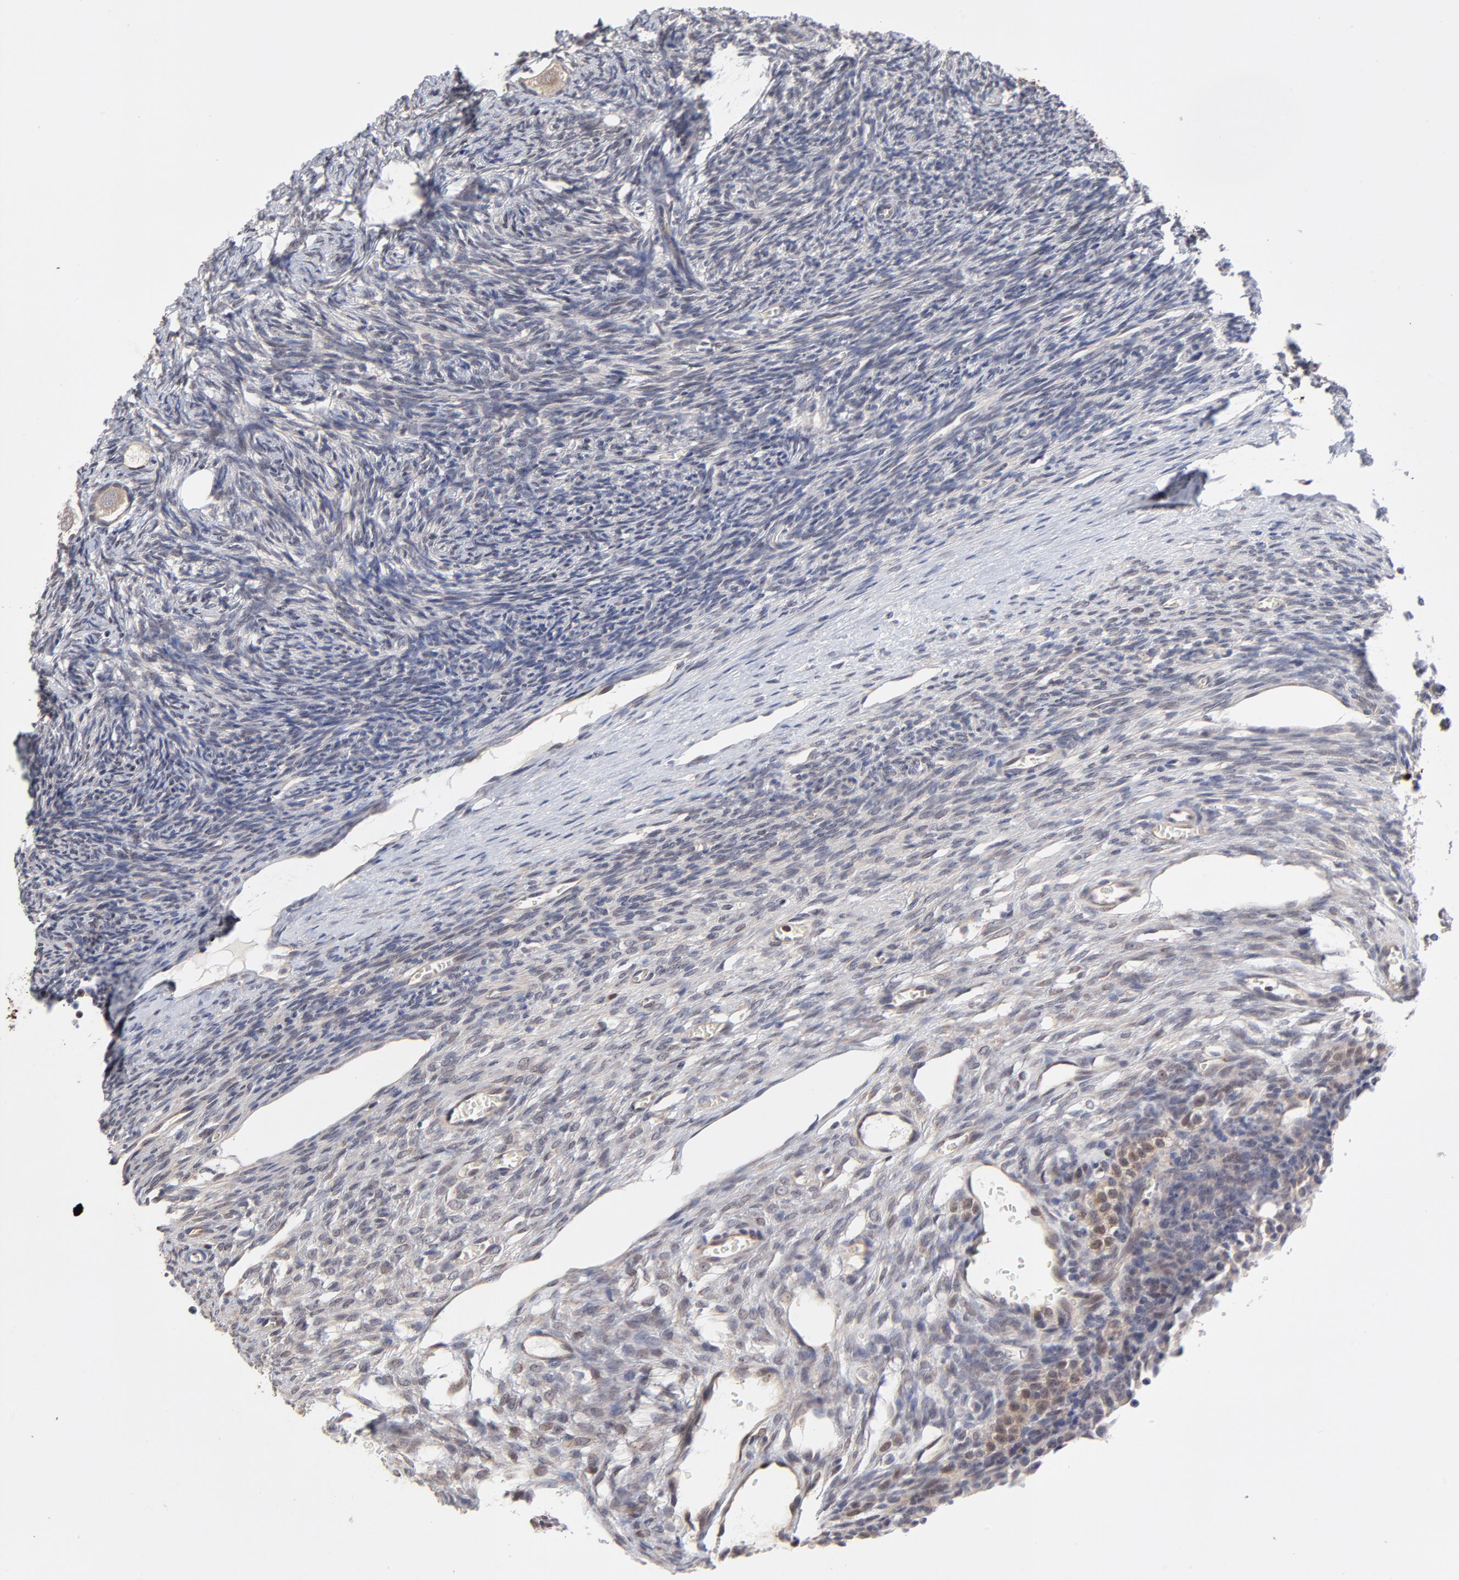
{"staining": {"intensity": "weak", "quantity": ">75%", "location": "cytoplasmic/membranous"}, "tissue": "ovary", "cell_type": "Follicle cells", "image_type": "normal", "snomed": [{"axis": "morphology", "description": "Normal tissue, NOS"}, {"axis": "topography", "description": "Ovary"}], "caption": "The photomicrograph shows a brown stain indicating the presence of a protein in the cytoplasmic/membranous of follicle cells in ovary.", "gene": "ZNF157", "patient": {"sex": "female", "age": 27}}